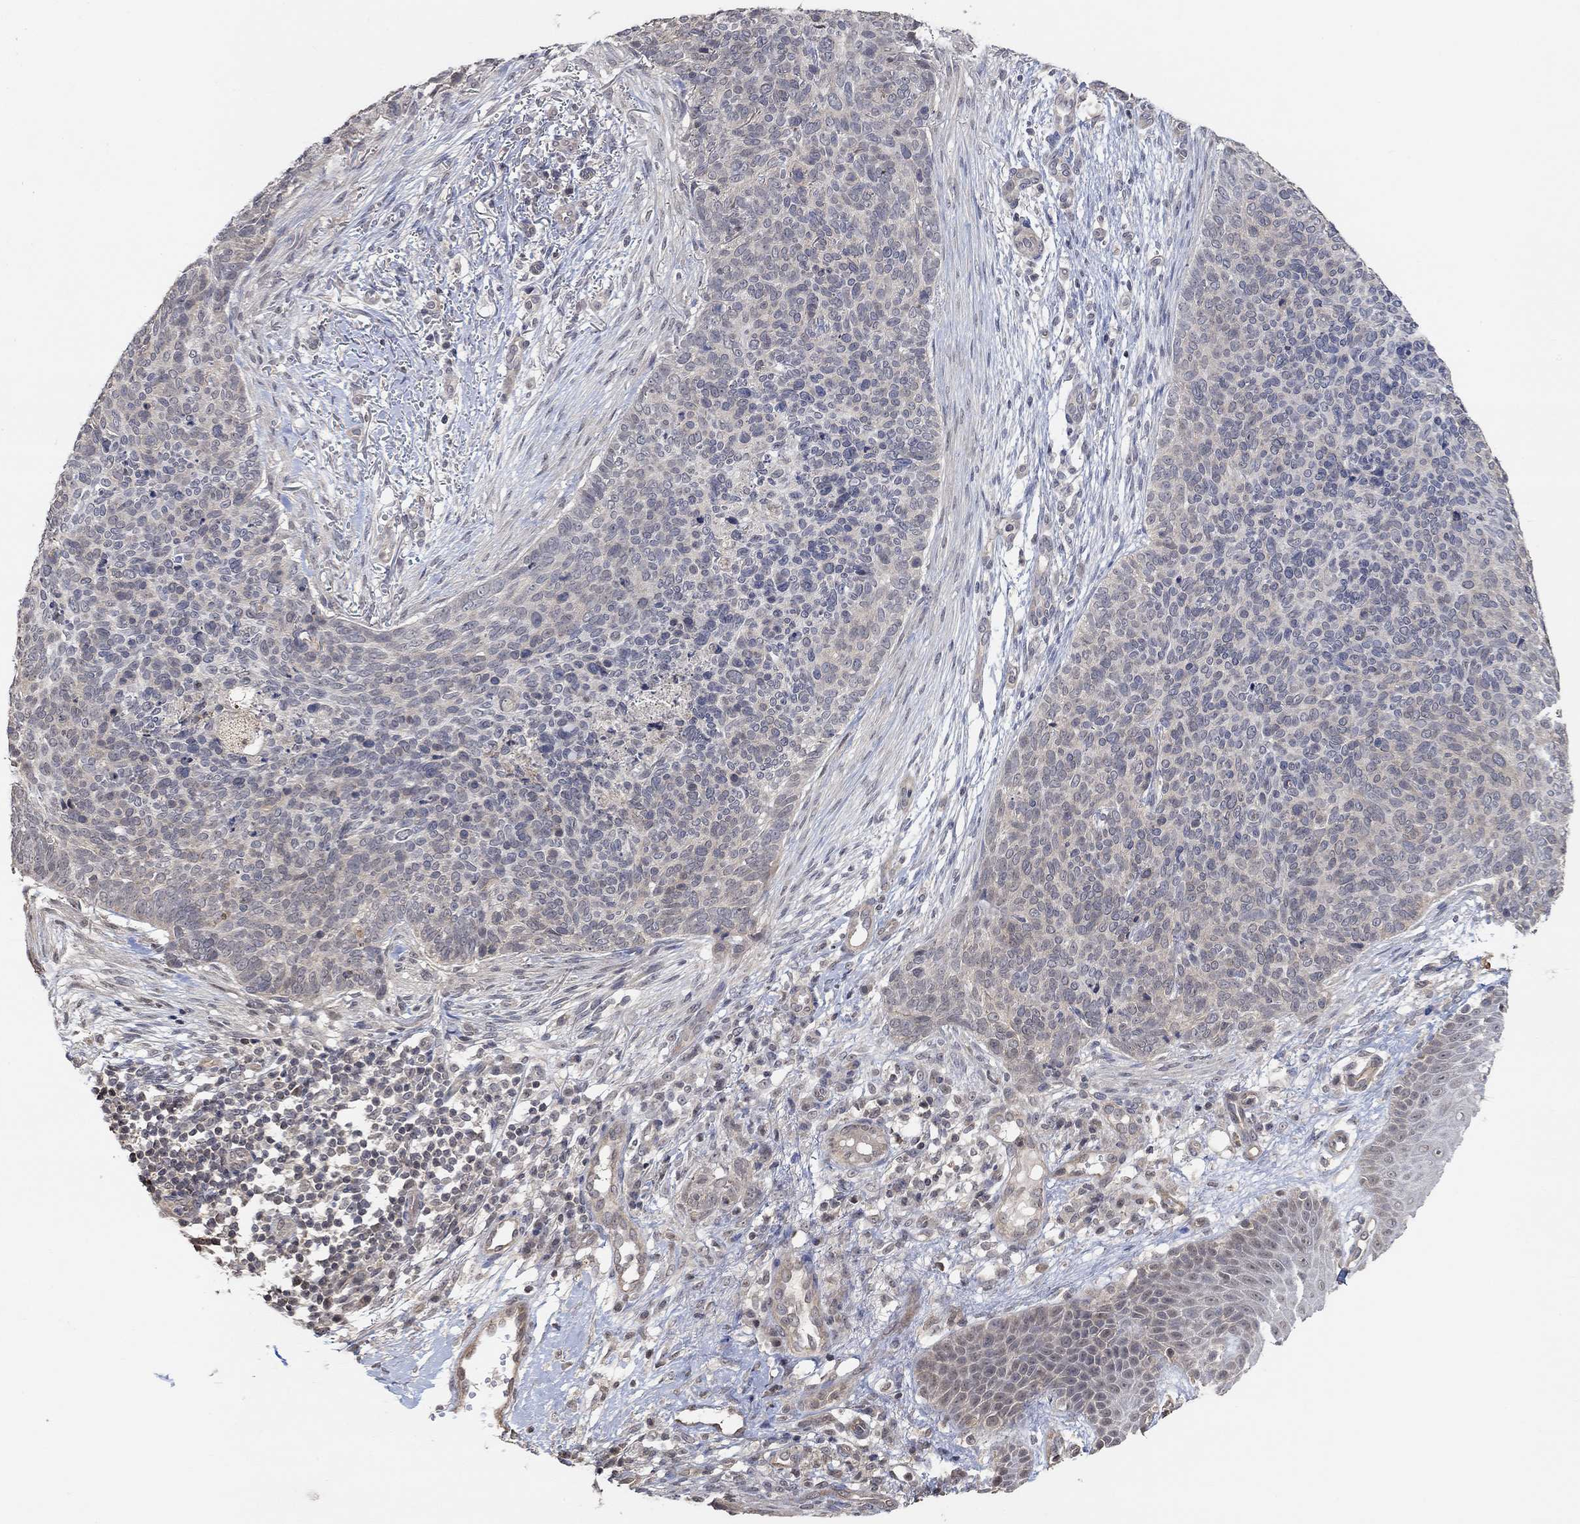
{"staining": {"intensity": "negative", "quantity": "none", "location": "none"}, "tissue": "skin cancer", "cell_type": "Tumor cells", "image_type": "cancer", "snomed": [{"axis": "morphology", "description": "Basal cell carcinoma"}, {"axis": "topography", "description": "Skin"}], "caption": "DAB (3,3'-diaminobenzidine) immunohistochemical staining of basal cell carcinoma (skin) shows no significant expression in tumor cells.", "gene": "UNC5B", "patient": {"sex": "male", "age": 64}}